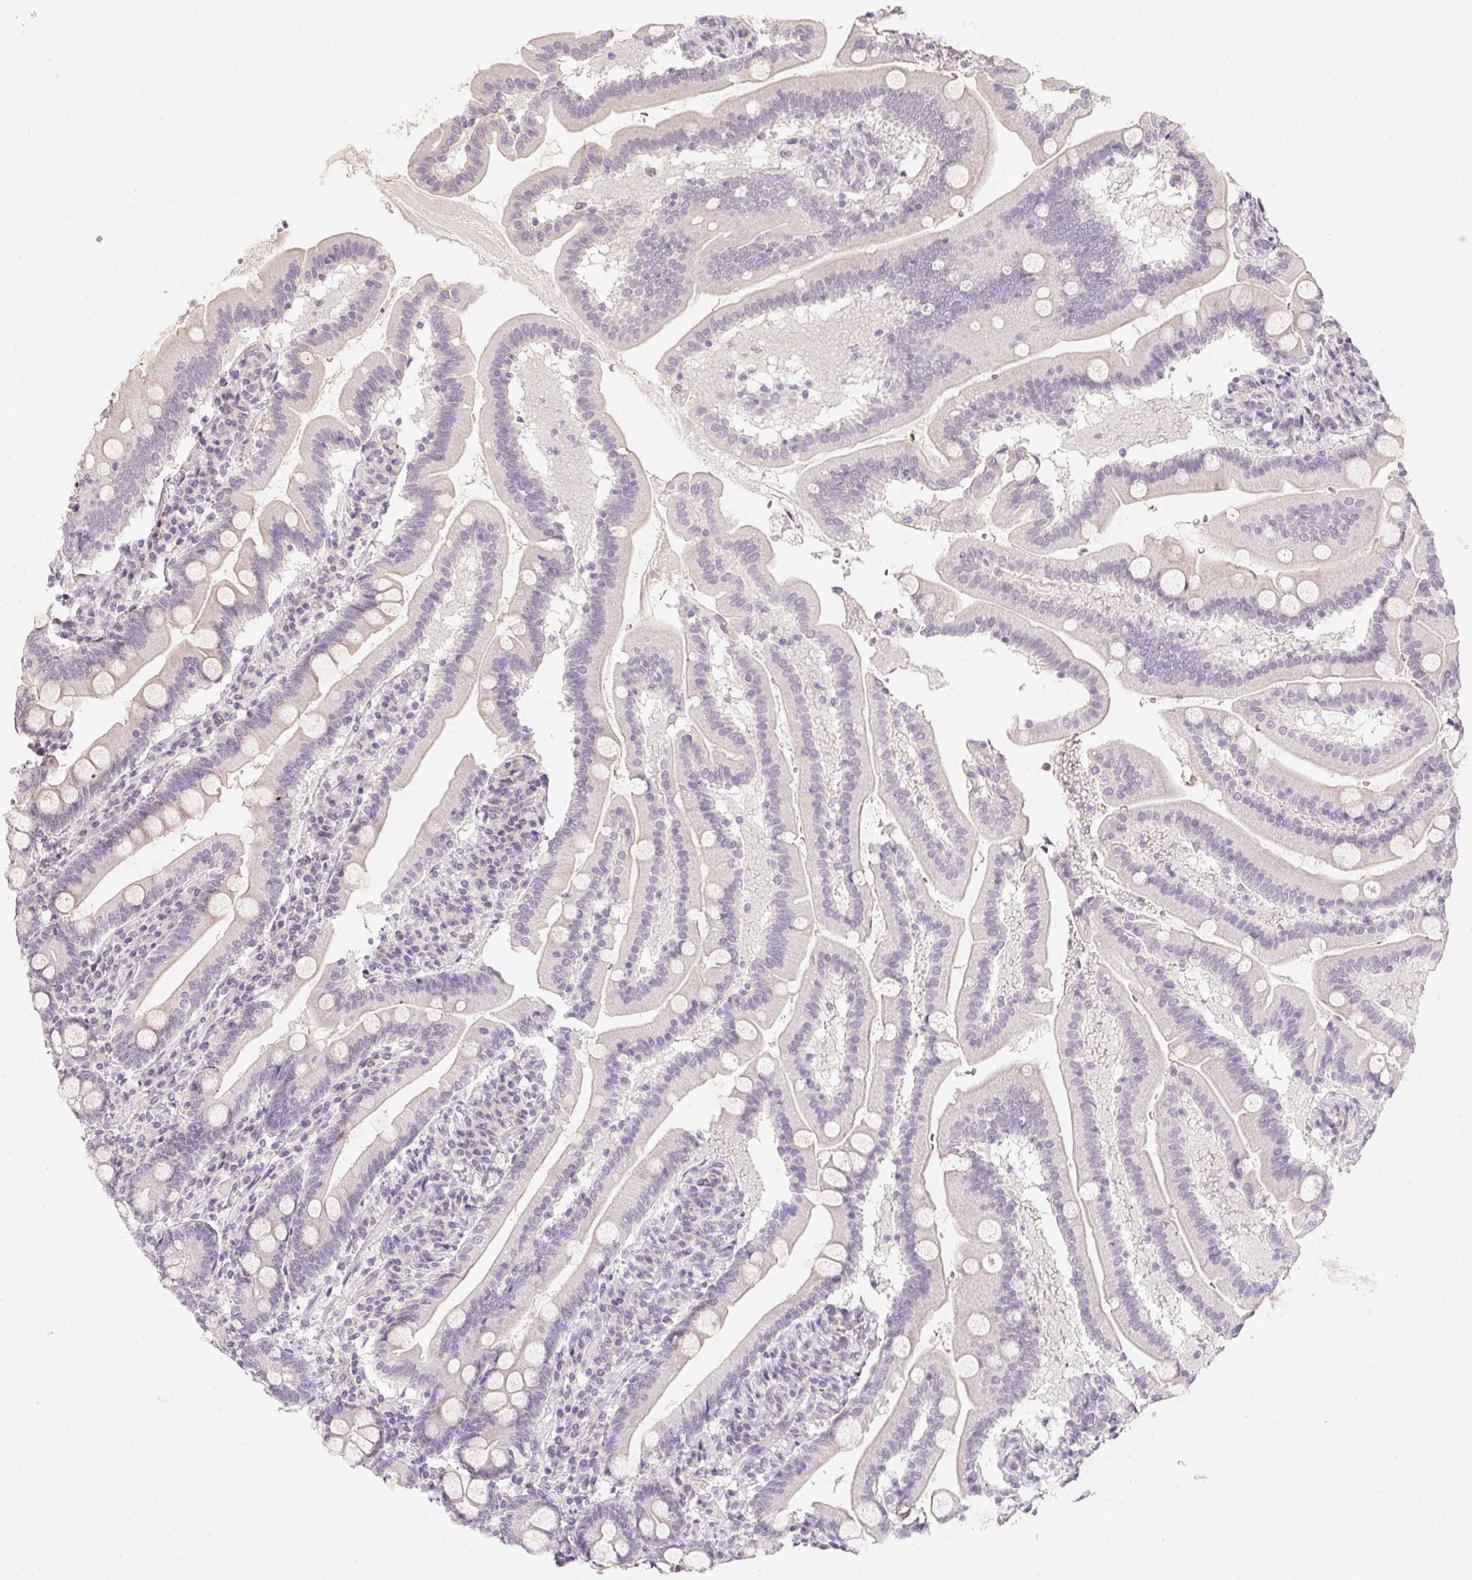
{"staining": {"intensity": "negative", "quantity": "none", "location": "none"}, "tissue": "duodenum", "cell_type": "Glandular cells", "image_type": "normal", "snomed": [{"axis": "morphology", "description": "Normal tissue, NOS"}, {"axis": "topography", "description": "Duodenum"}], "caption": "High magnification brightfield microscopy of unremarkable duodenum stained with DAB (brown) and counterstained with hematoxylin (blue): glandular cells show no significant staining. (DAB IHC with hematoxylin counter stain).", "gene": "ZBBX", "patient": {"sex": "female", "age": 67}}